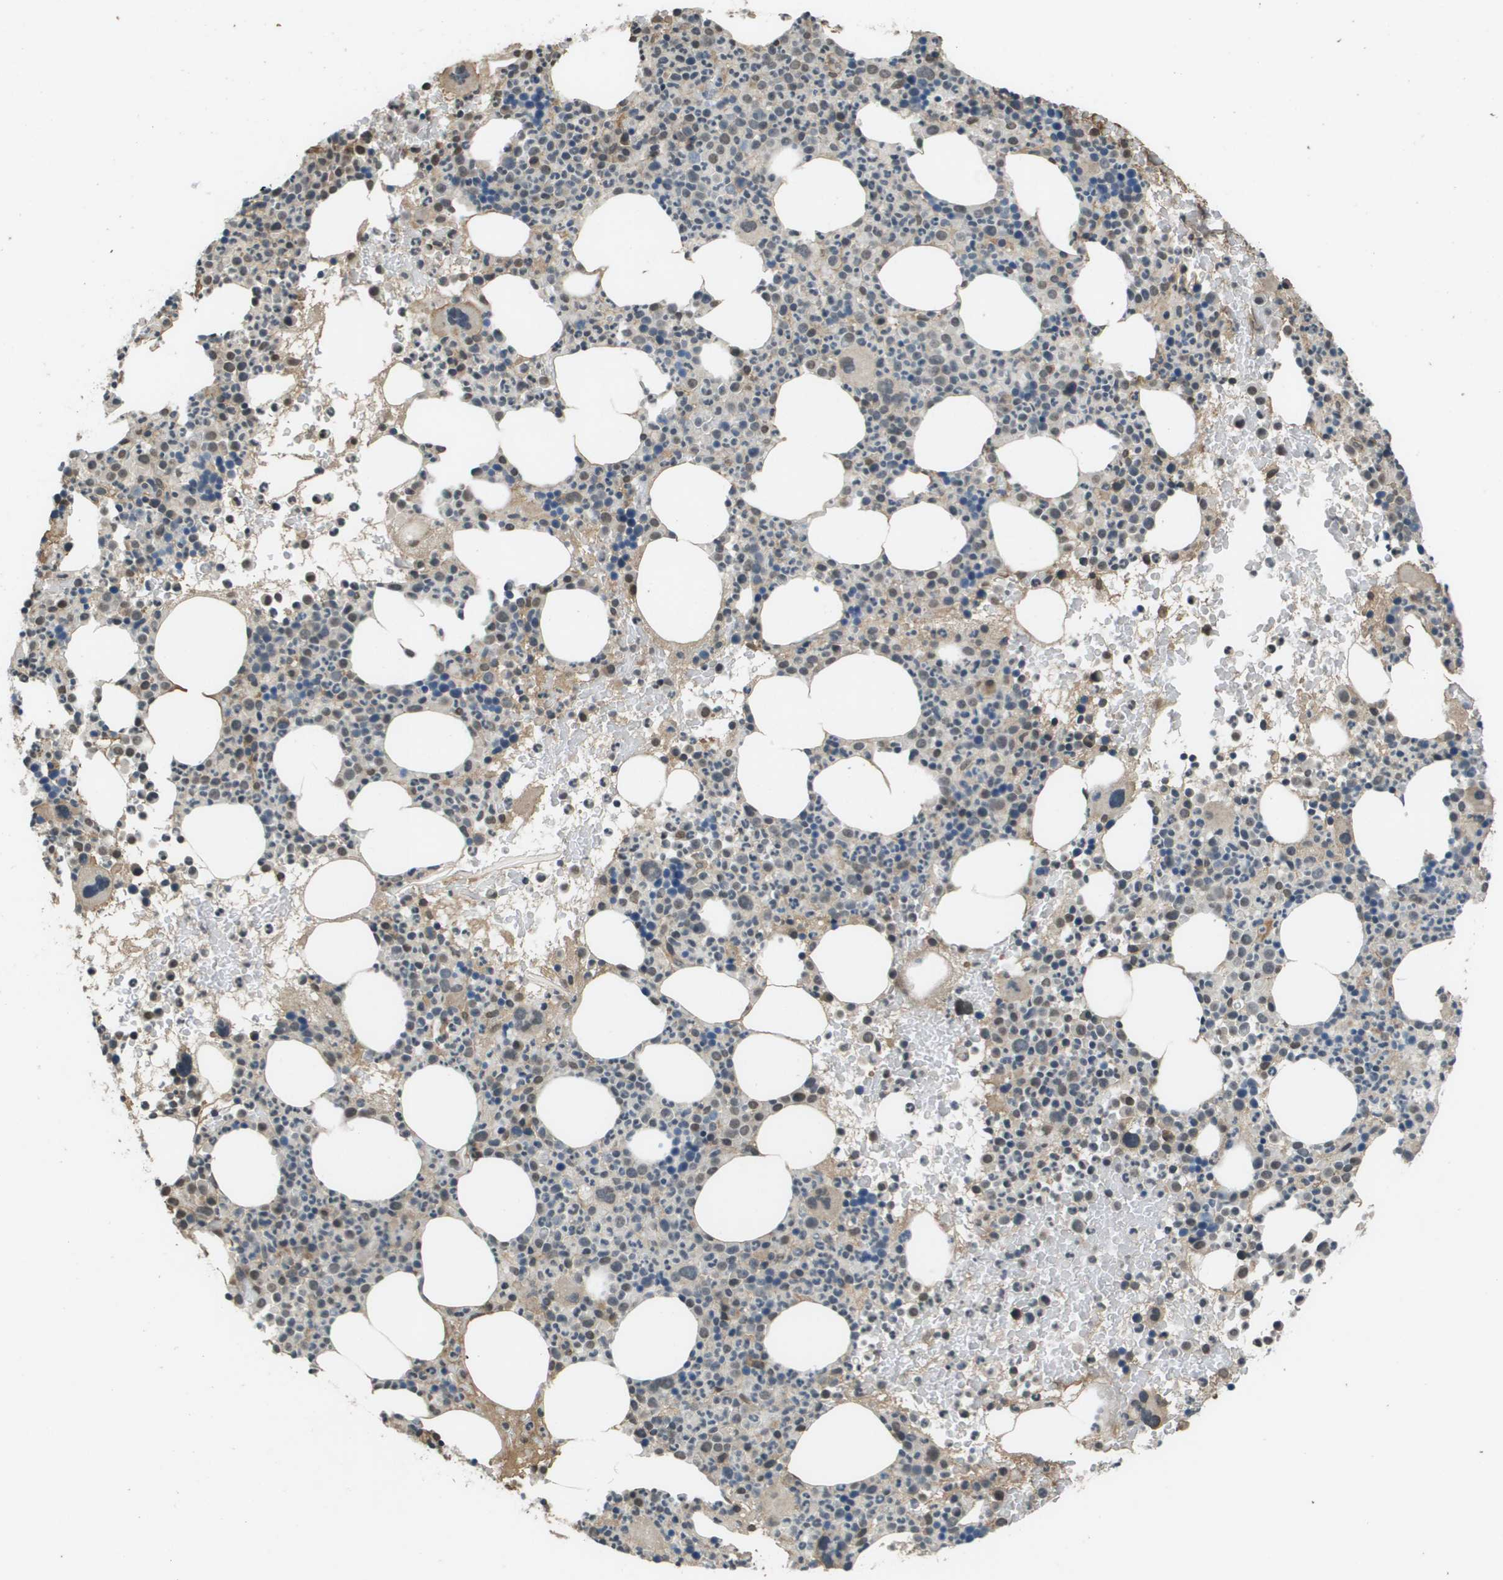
{"staining": {"intensity": "weak", "quantity": "<25%", "location": "nuclear"}, "tissue": "bone marrow", "cell_type": "Hematopoietic cells", "image_type": "normal", "snomed": [{"axis": "morphology", "description": "Normal tissue, NOS"}, {"axis": "morphology", "description": "Inflammation, NOS"}, {"axis": "topography", "description": "Bone marrow"}], "caption": "This is a photomicrograph of IHC staining of benign bone marrow, which shows no expression in hematopoietic cells. (DAB (3,3'-diaminobenzidine) IHC visualized using brightfield microscopy, high magnification).", "gene": "NDRG2", "patient": {"sex": "male", "age": 73}}